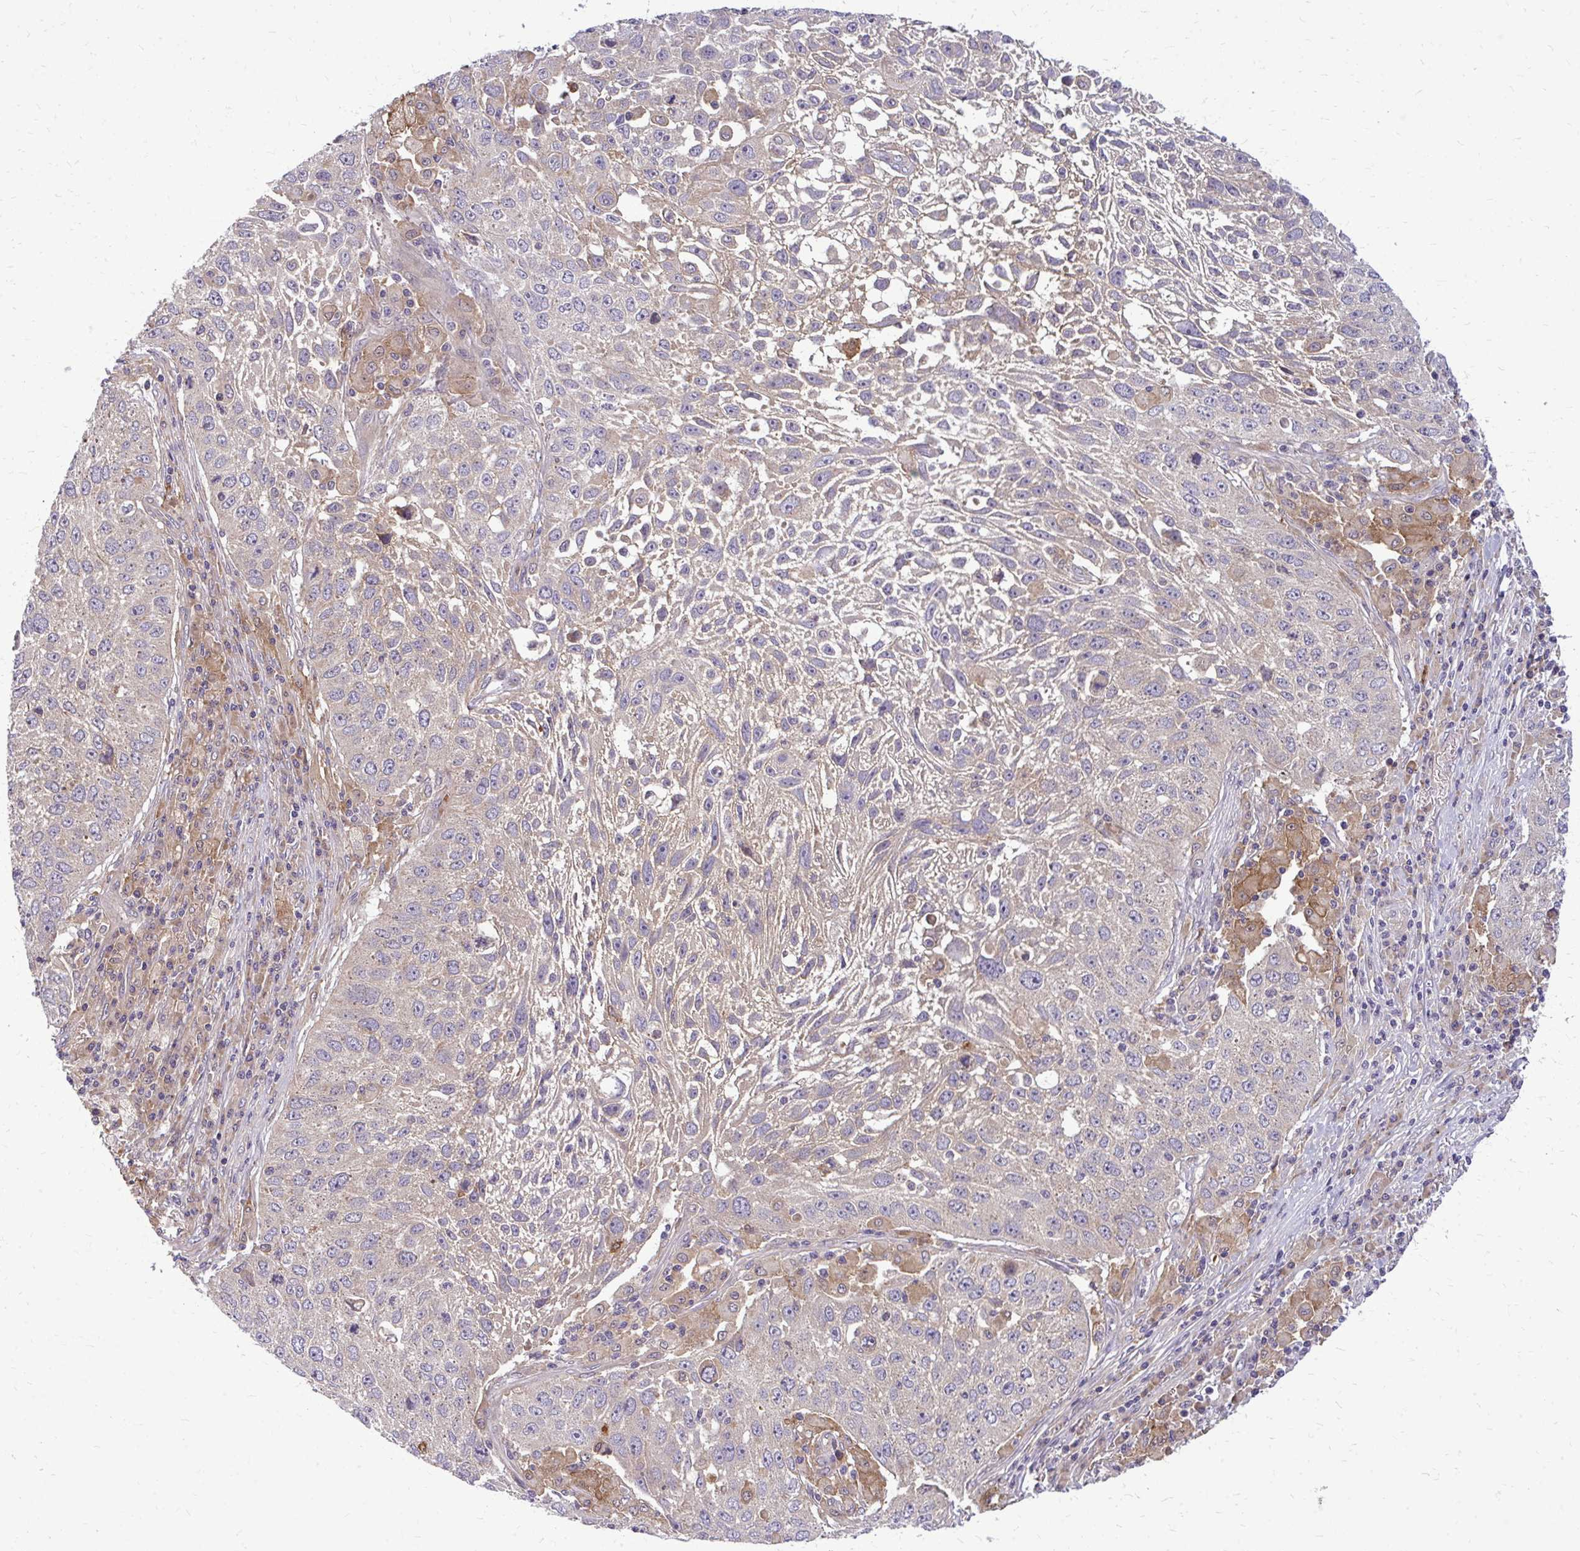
{"staining": {"intensity": "weak", "quantity": "<25%", "location": "cytoplasmic/membranous"}, "tissue": "lung cancer", "cell_type": "Tumor cells", "image_type": "cancer", "snomed": [{"axis": "morphology", "description": "Normal morphology"}, {"axis": "morphology", "description": "Squamous cell carcinoma, NOS"}, {"axis": "topography", "description": "Lymph node"}, {"axis": "topography", "description": "Lung"}], "caption": "This is a micrograph of IHC staining of lung cancer, which shows no expression in tumor cells. (DAB immunohistochemistry, high magnification).", "gene": "OXNAD1", "patient": {"sex": "male", "age": 67}}